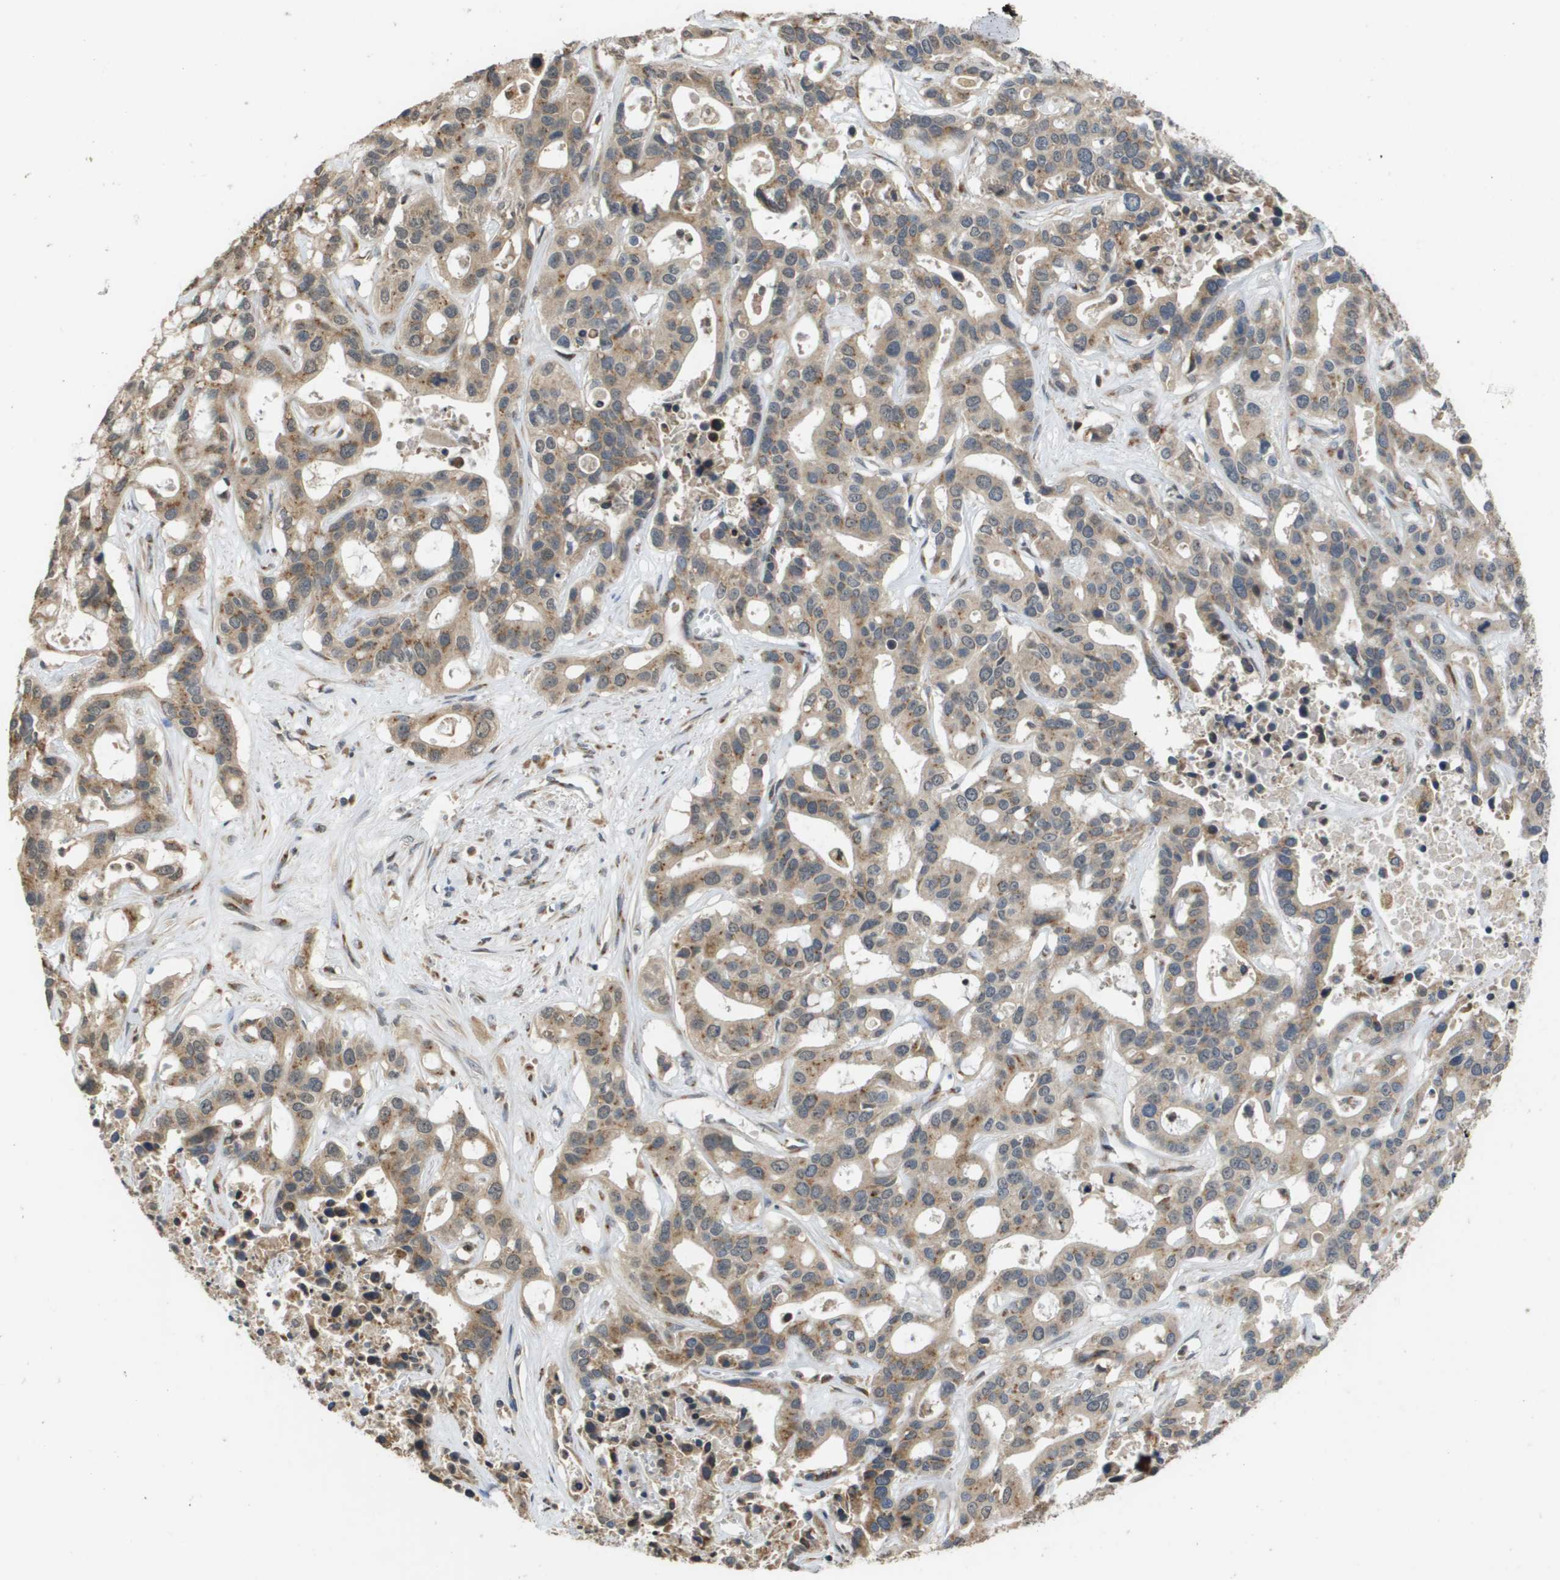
{"staining": {"intensity": "moderate", "quantity": ">75%", "location": "cytoplasmic/membranous"}, "tissue": "liver cancer", "cell_type": "Tumor cells", "image_type": "cancer", "snomed": [{"axis": "morphology", "description": "Cholangiocarcinoma"}, {"axis": "topography", "description": "Liver"}], "caption": "Liver cancer tissue reveals moderate cytoplasmic/membranous staining in approximately >75% of tumor cells The staining was performed using DAB to visualize the protein expression in brown, while the nuclei were stained in blue with hematoxylin (Magnification: 20x).", "gene": "PCK1", "patient": {"sex": "female", "age": 65}}